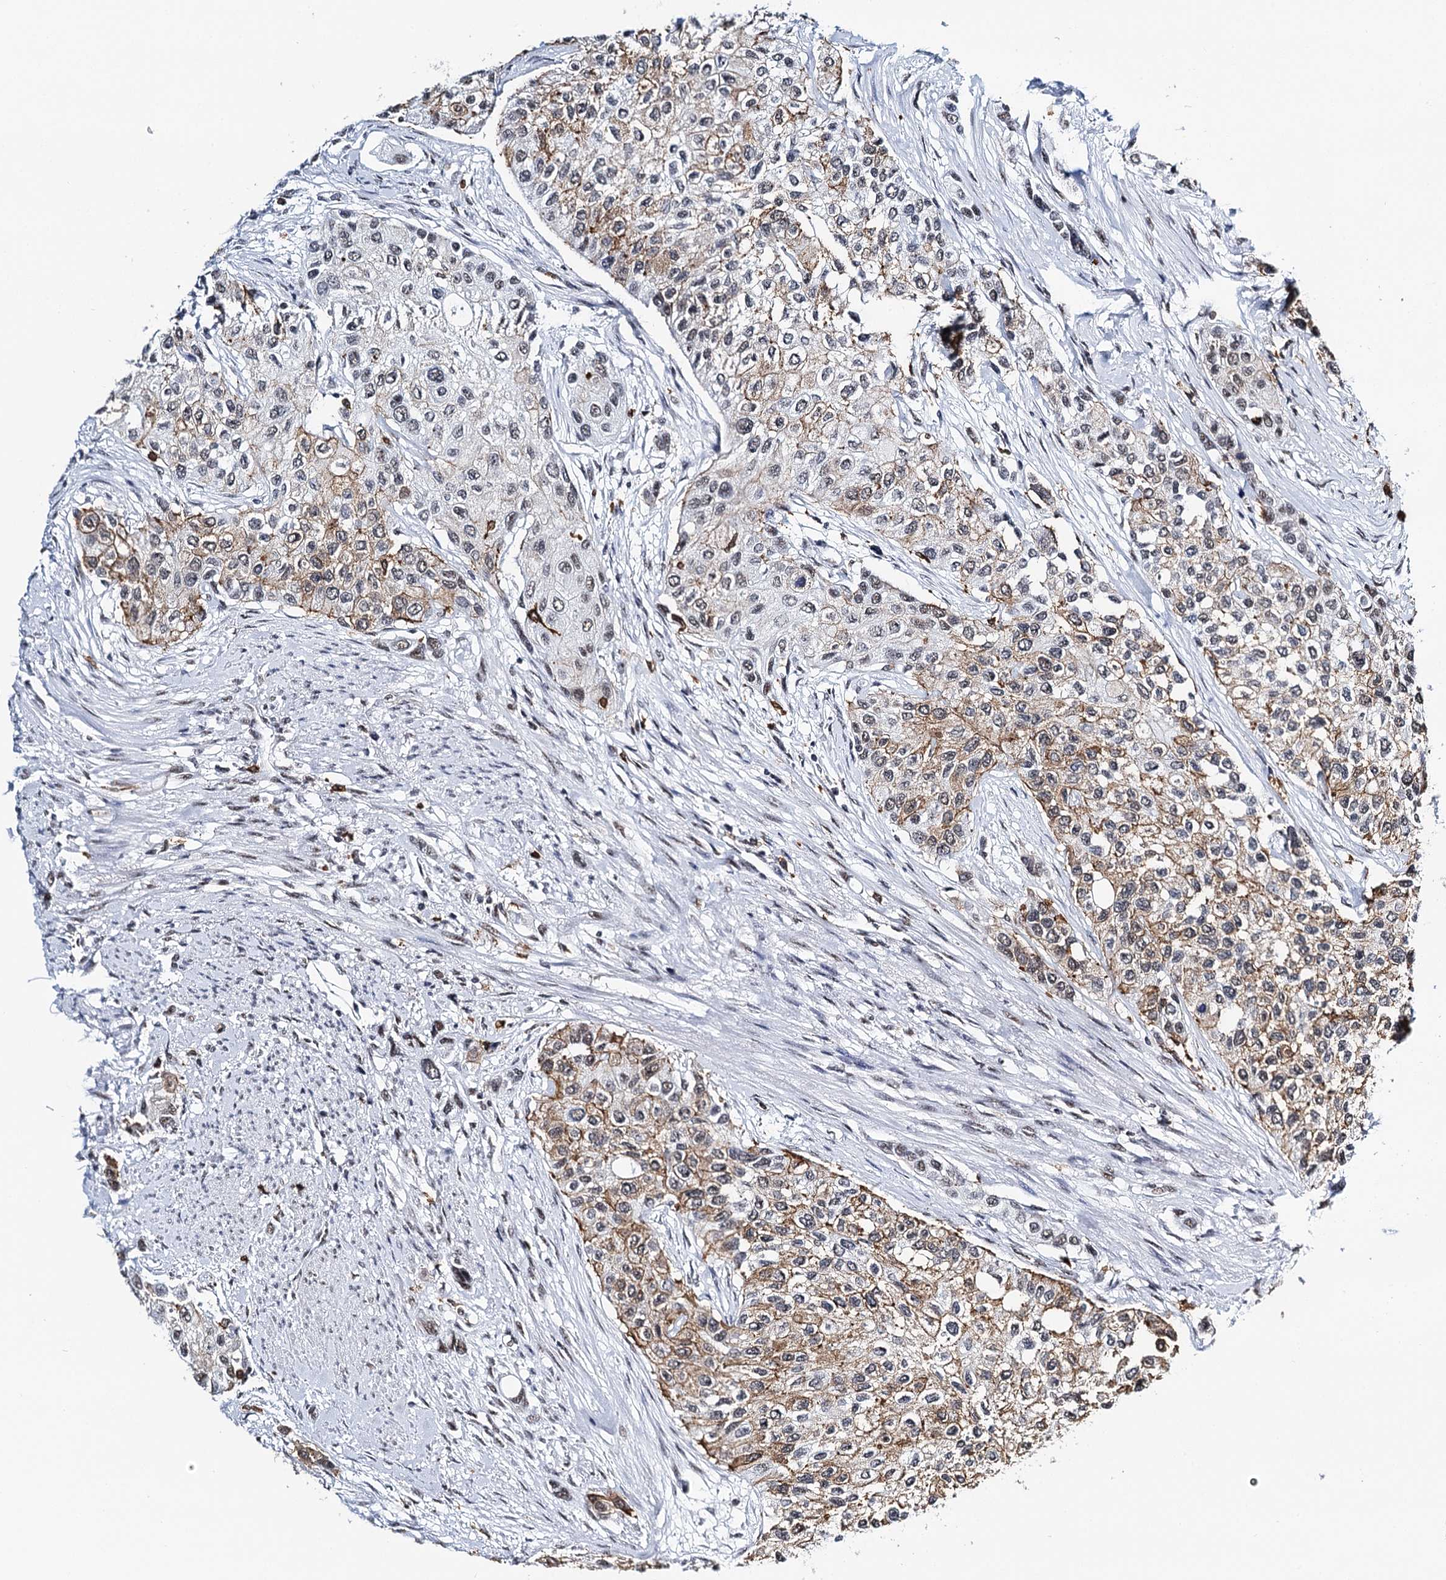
{"staining": {"intensity": "moderate", "quantity": "25%-75%", "location": "cytoplasmic/membranous,nuclear"}, "tissue": "urothelial cancer", "cell_type": "Tumor cells", "image_type": "cancer", "snomed": [{"axis": "morphology", "description": "Normal tissue, NOS"}, {"axis": "morphology", "description": "Urothelial carcinoma, High grade"}, {"axis": "topography", "description": "Vascular tissue"}, {"axis": "topography", "description": "Urinary bladder"}], "caption": "Urothelial cancer was stained to show a protein in brown. There is medium levels of moderate cytoplasmic/membranous and nuclear expression in about 25%-75% of tumor cells. (DAB = brown stain, brightfield microscopy at high magnification).", "gene": "BARD1", "patient": {"sex": "female", "age": 56}}